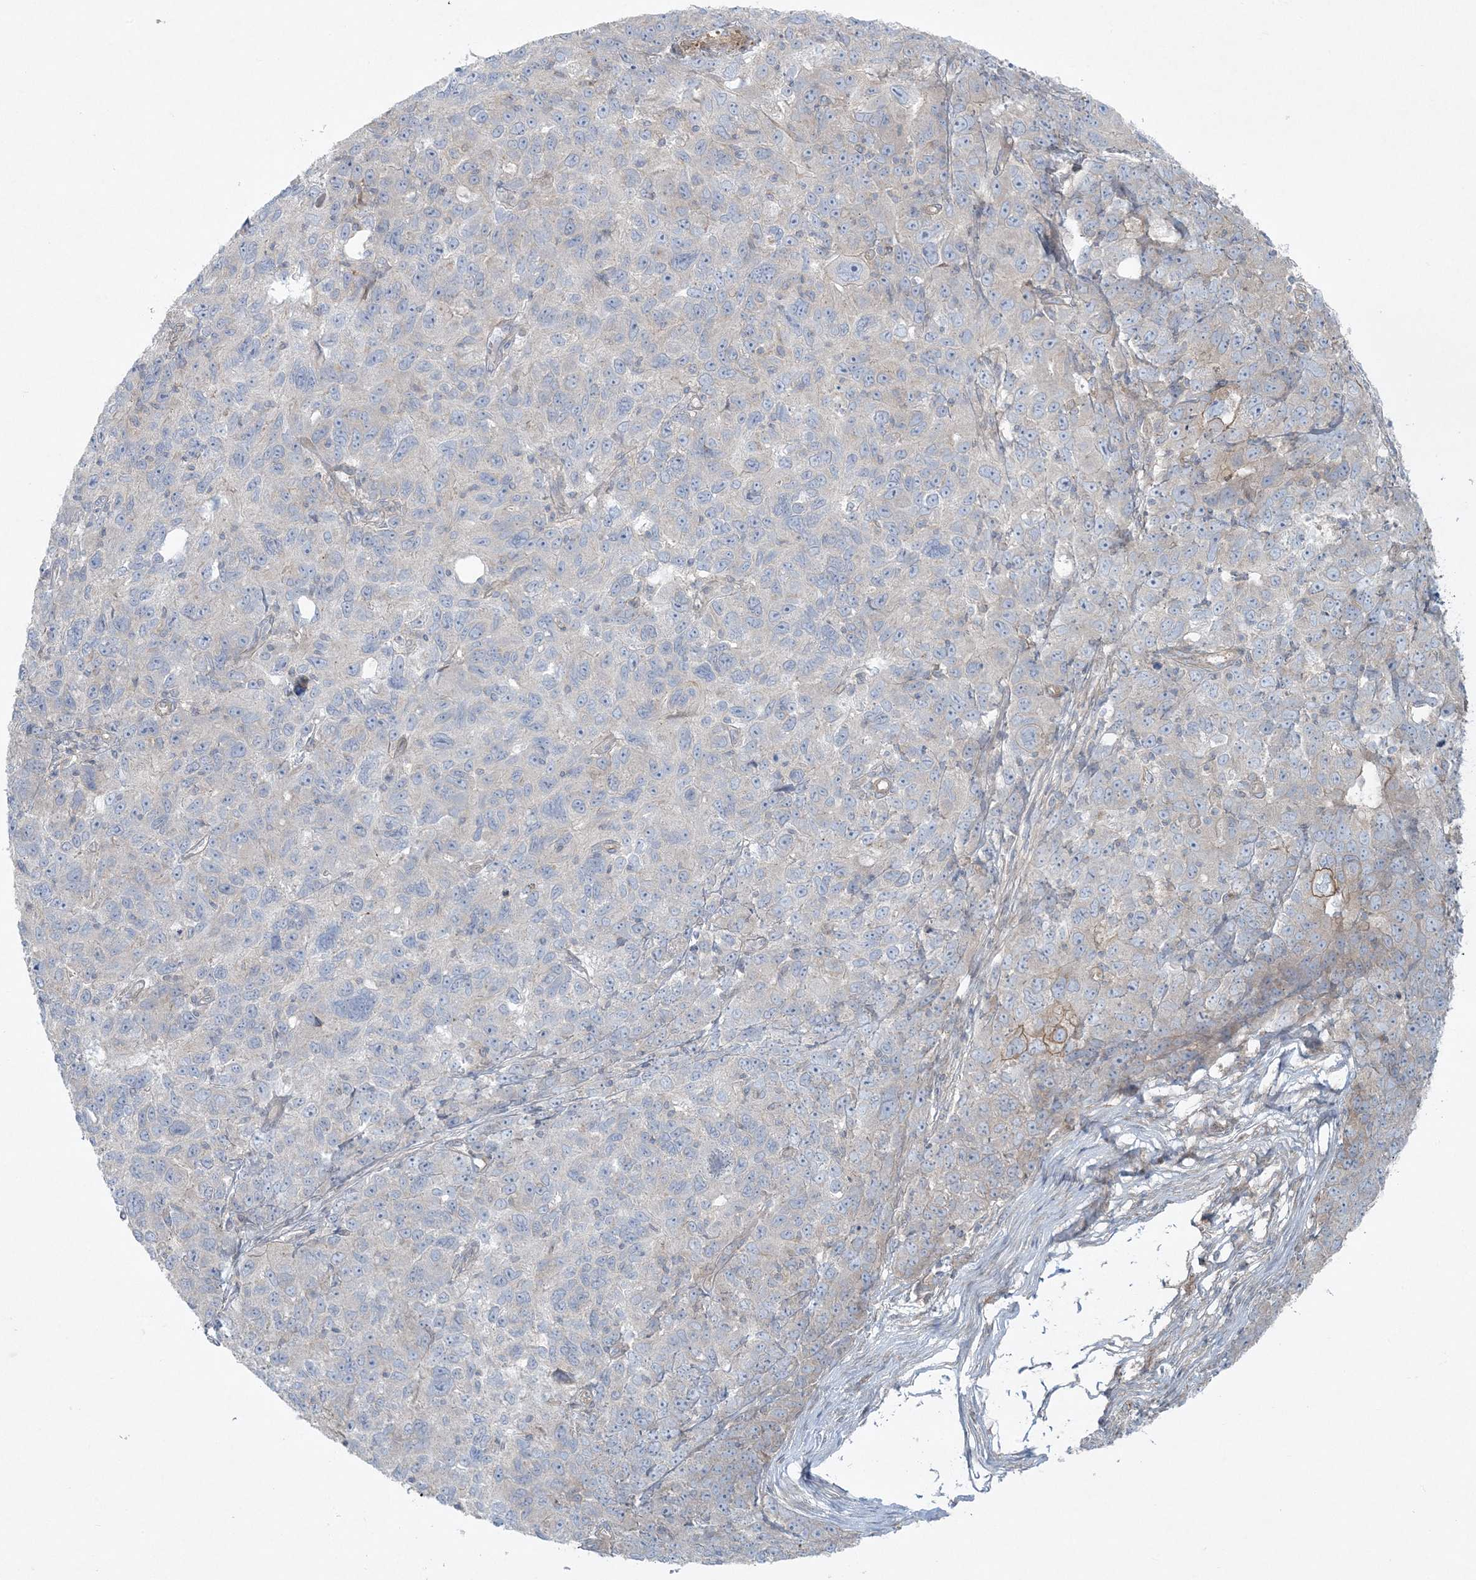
{"staining": {"intensity": "moderate", "quantity": "<25%", "location": "cytoplasmic/membranous"}, "tissue": "ovarian cancer", "cell_type": "Tumor cells", "image_type": "cancer", "snomed": [{"axis": "morphology", "description": "Carcinoma, endometroid"}, {"axis": "topography", "description": "Ovary"}], "caption": "The photomicrograph displays staining of endometroid carcinoma (ovarian), revealing moderate cytoplasmic/membranous protein positivity (brown color) within tumor cells. (brown staining indicates protein expression, while blue staining denotes nuclei).", "gene": "PIK3R4", "patient": {"sex": "female", "age": 42}}